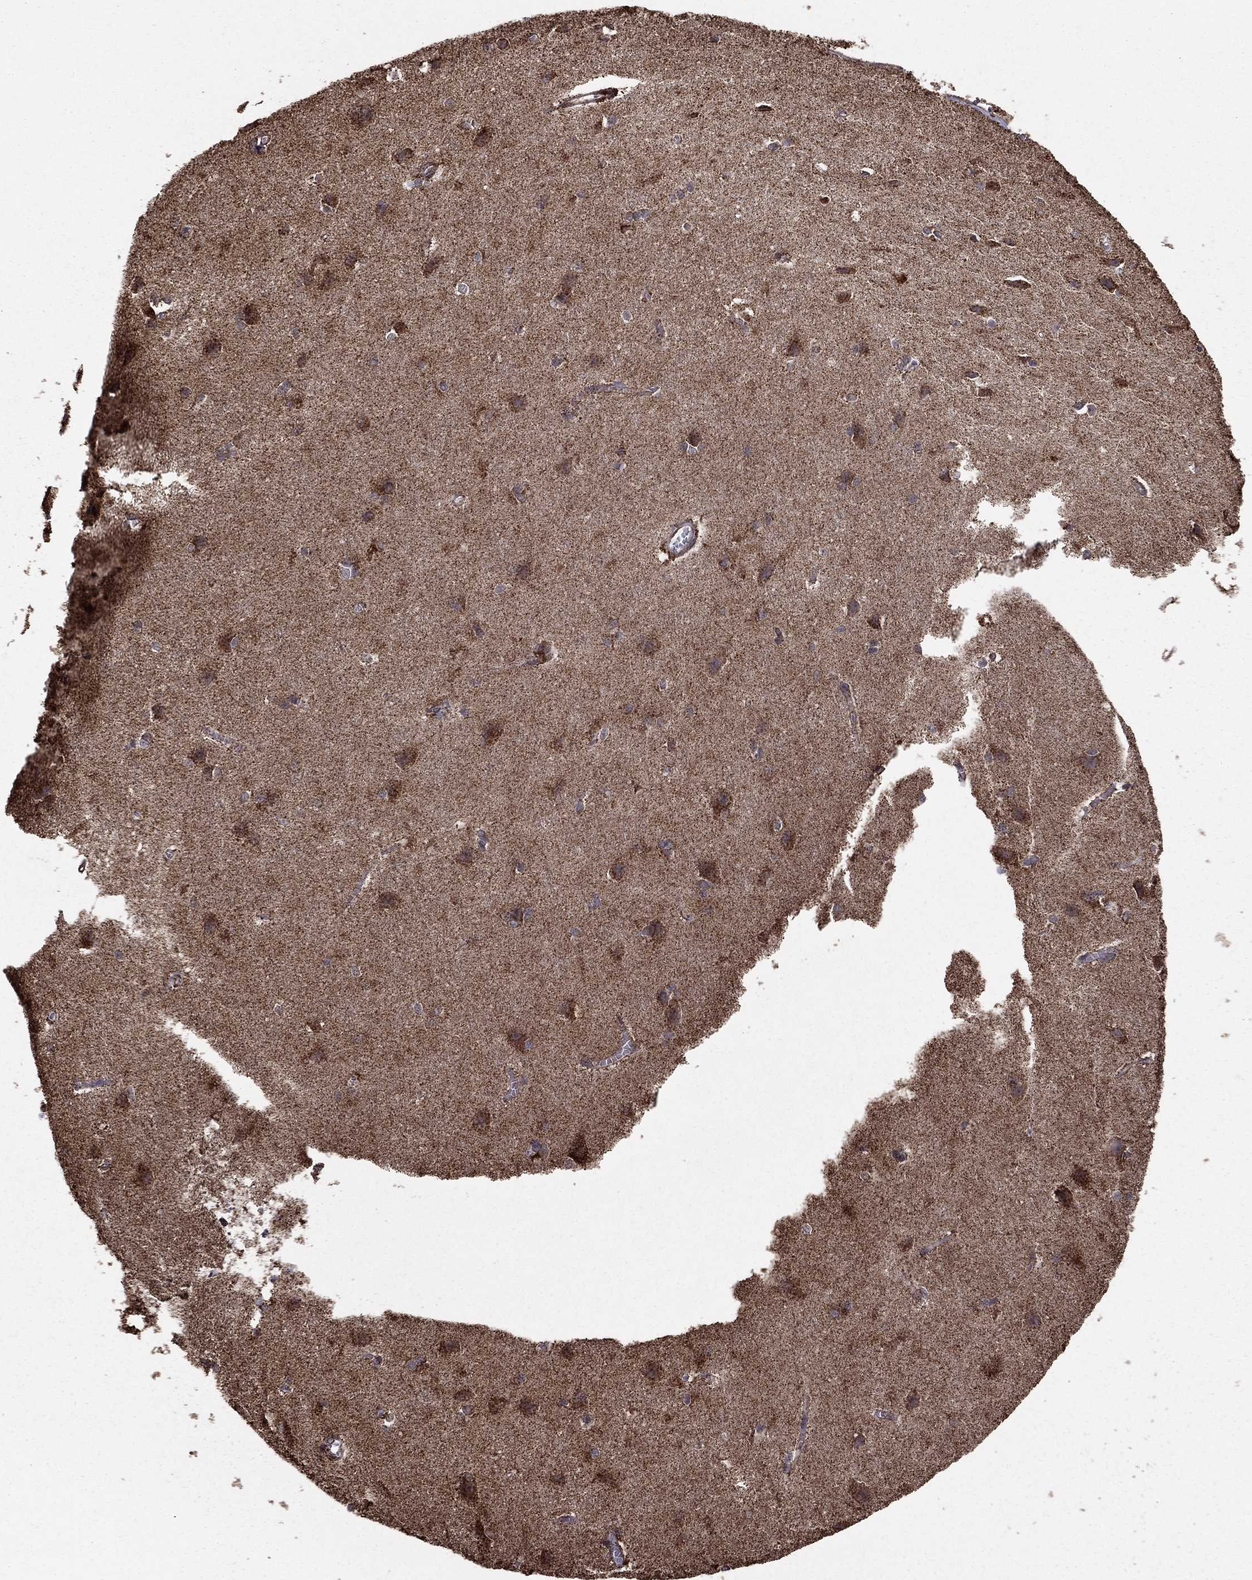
{"staining": {"intensity": "negative", "quantity": "none", "location": "none"}, "tissue": "cerebral cortex", "cell_type": "Endothelial cells", "image_type": "normal", "snomed": [{"axis": "morphology", "description": "Normal tissue, NOS"}, {"axis": "topography", "description": "Cerebral cortex"}], "caption": "Human cerebral cortex stained for a protein using immunohistochemistry demonstrates no positivity in endothelial cells.", "gene": "ACOT13", "patient": {"sex": "male", "age": 37}}